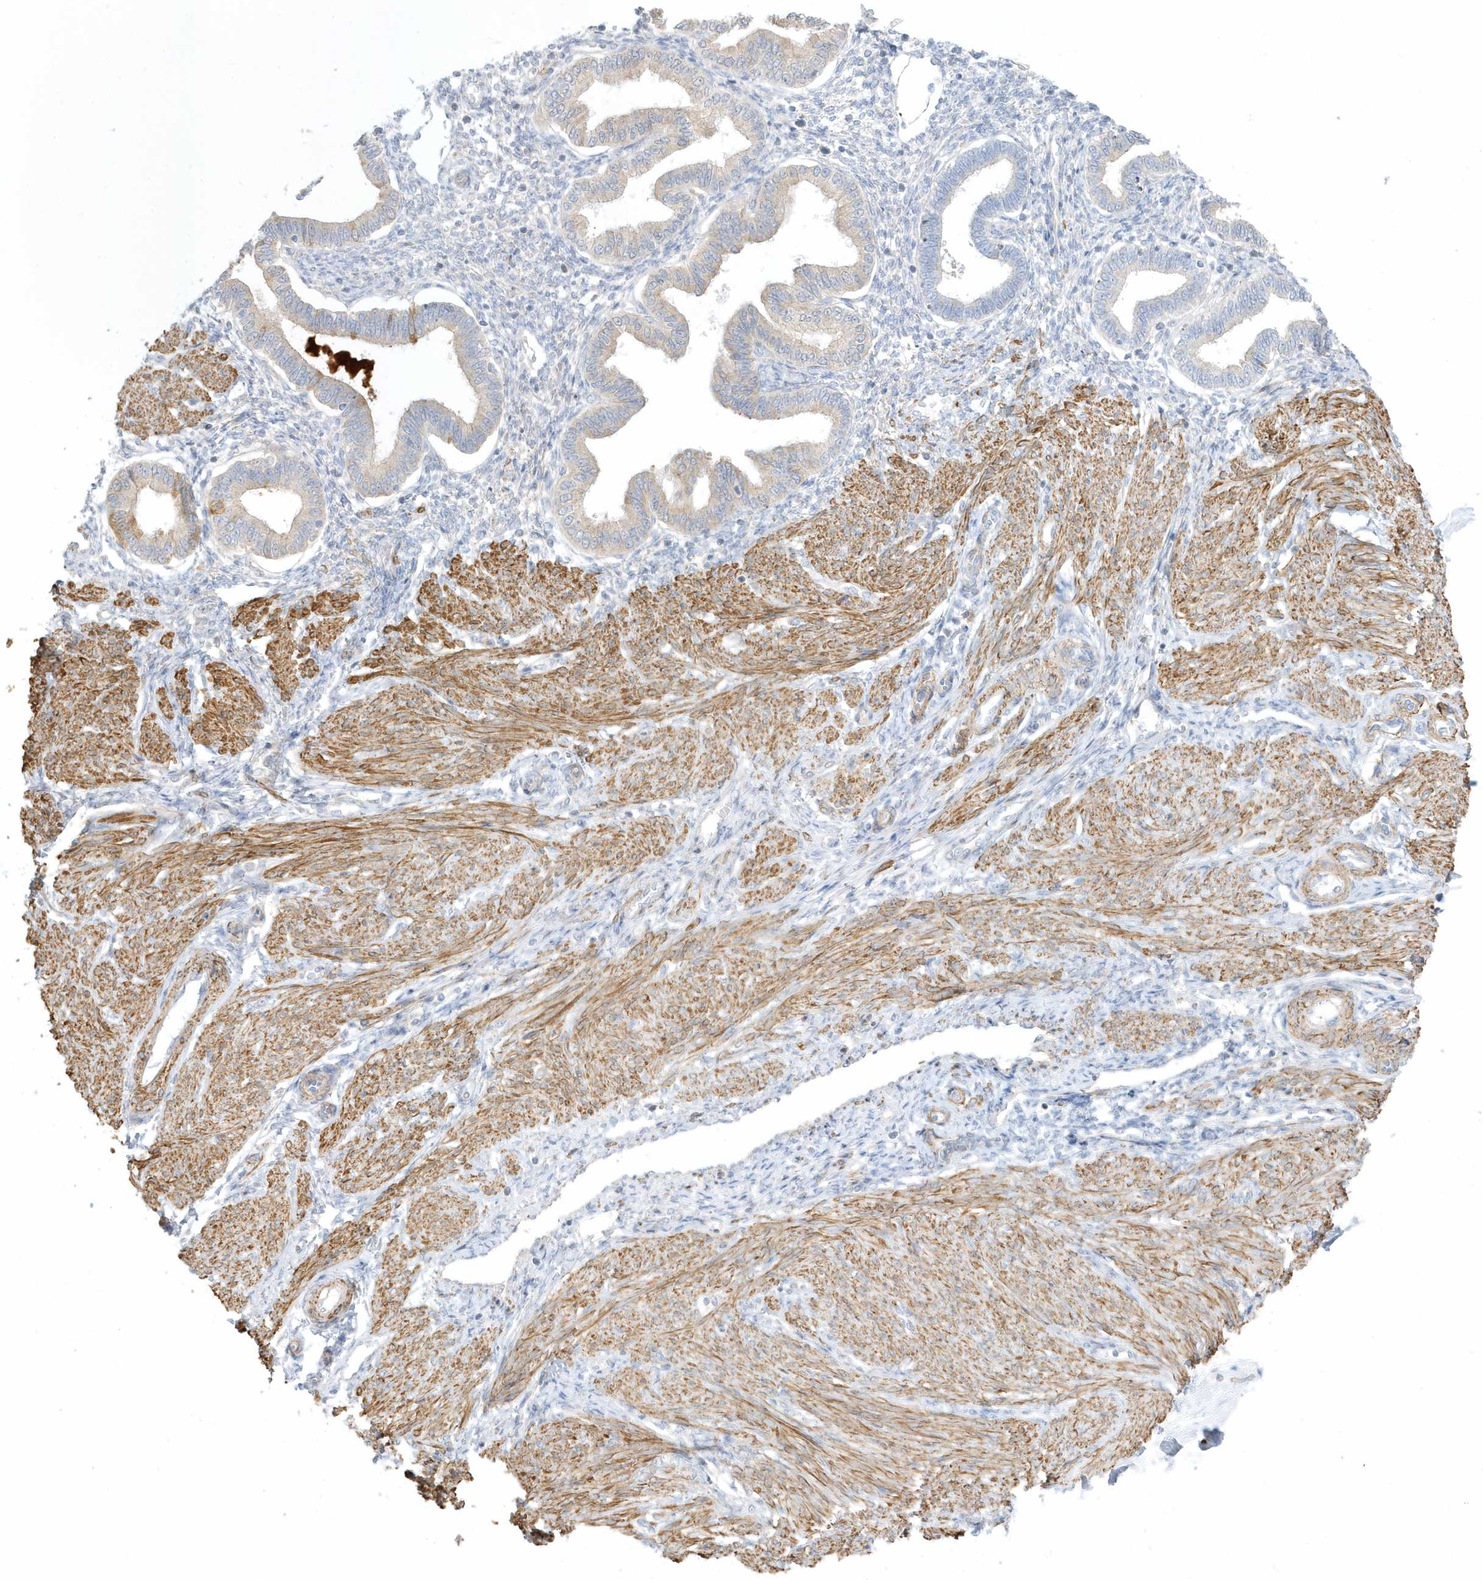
{"staining": {"intensity": "negative", "quantity": "none", "location": "none"}, "tissue": "endometrium", "cell_type": "Cells in endometrial stroma", "image_type": "normal", "snomed": [{"axis": "morphology", "description": "Normal tissue, NOS"}, {"axis": "topography", "description": "Endometrium"}], "caption": "Human endometrium stained for a protein using immunohistochemistry exhibits no staining in cells in endometrial stroma.", "gene": "THADA", "patient": {"sex": "female", "age": 53}}